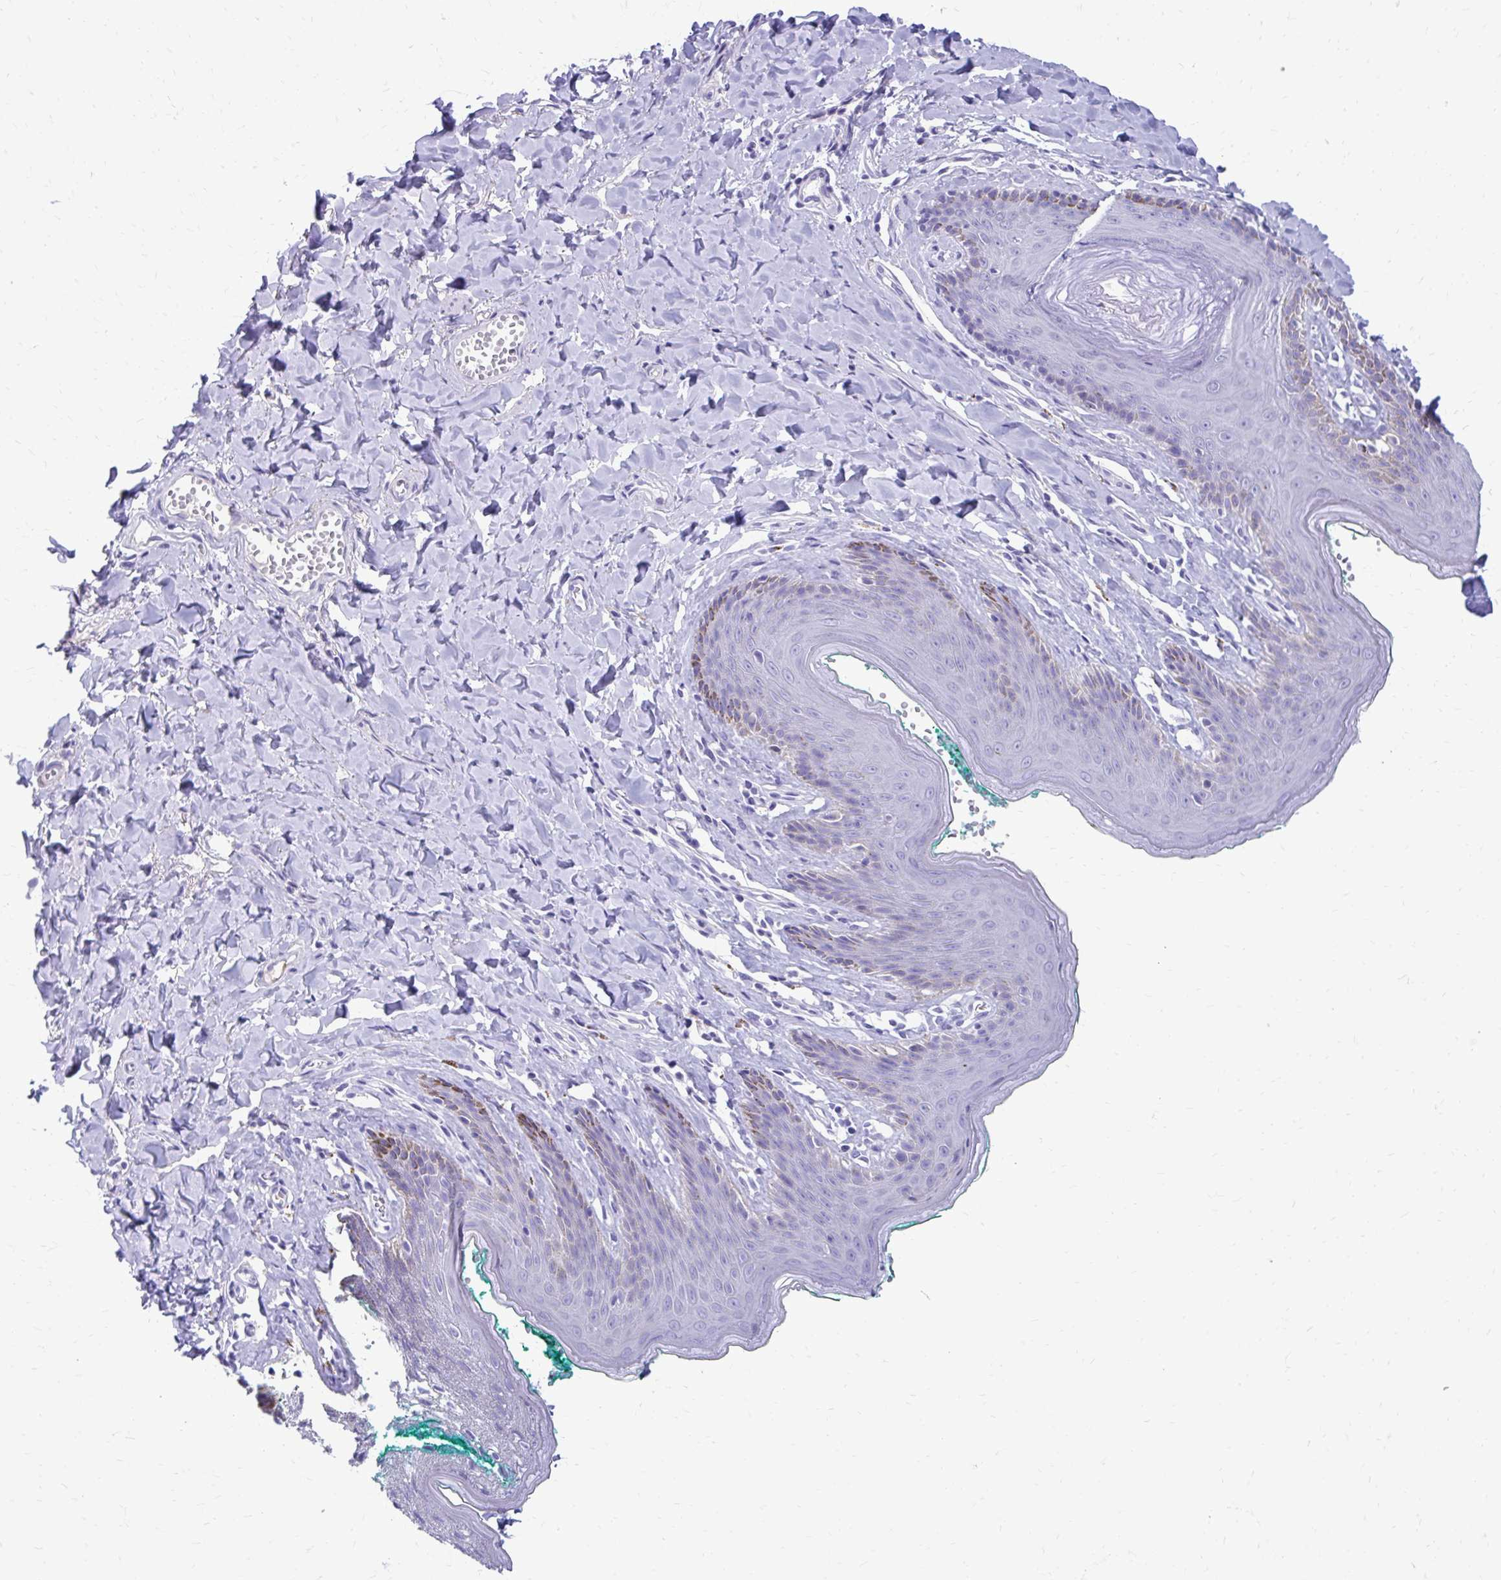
{"staining": {"intensity": "negative", "quantity": "none", "location": "none"}, "tissue": "skin", "cell_type": "Epidermal cells", "image_type": "normal", "snomed": [{"axis": "morphology", "description": "Normal tissue, NOS"}, {"axis": "topography", "description": "Vulva"}, {"axis": "topography", "description": "Peripheral nerve tissue"}], "caption": "Human skin stained for a protein using IHC displays no expression in epidermal cells.", "gene": "SATL1", "patient": {"sex": "female", "age": 66}}